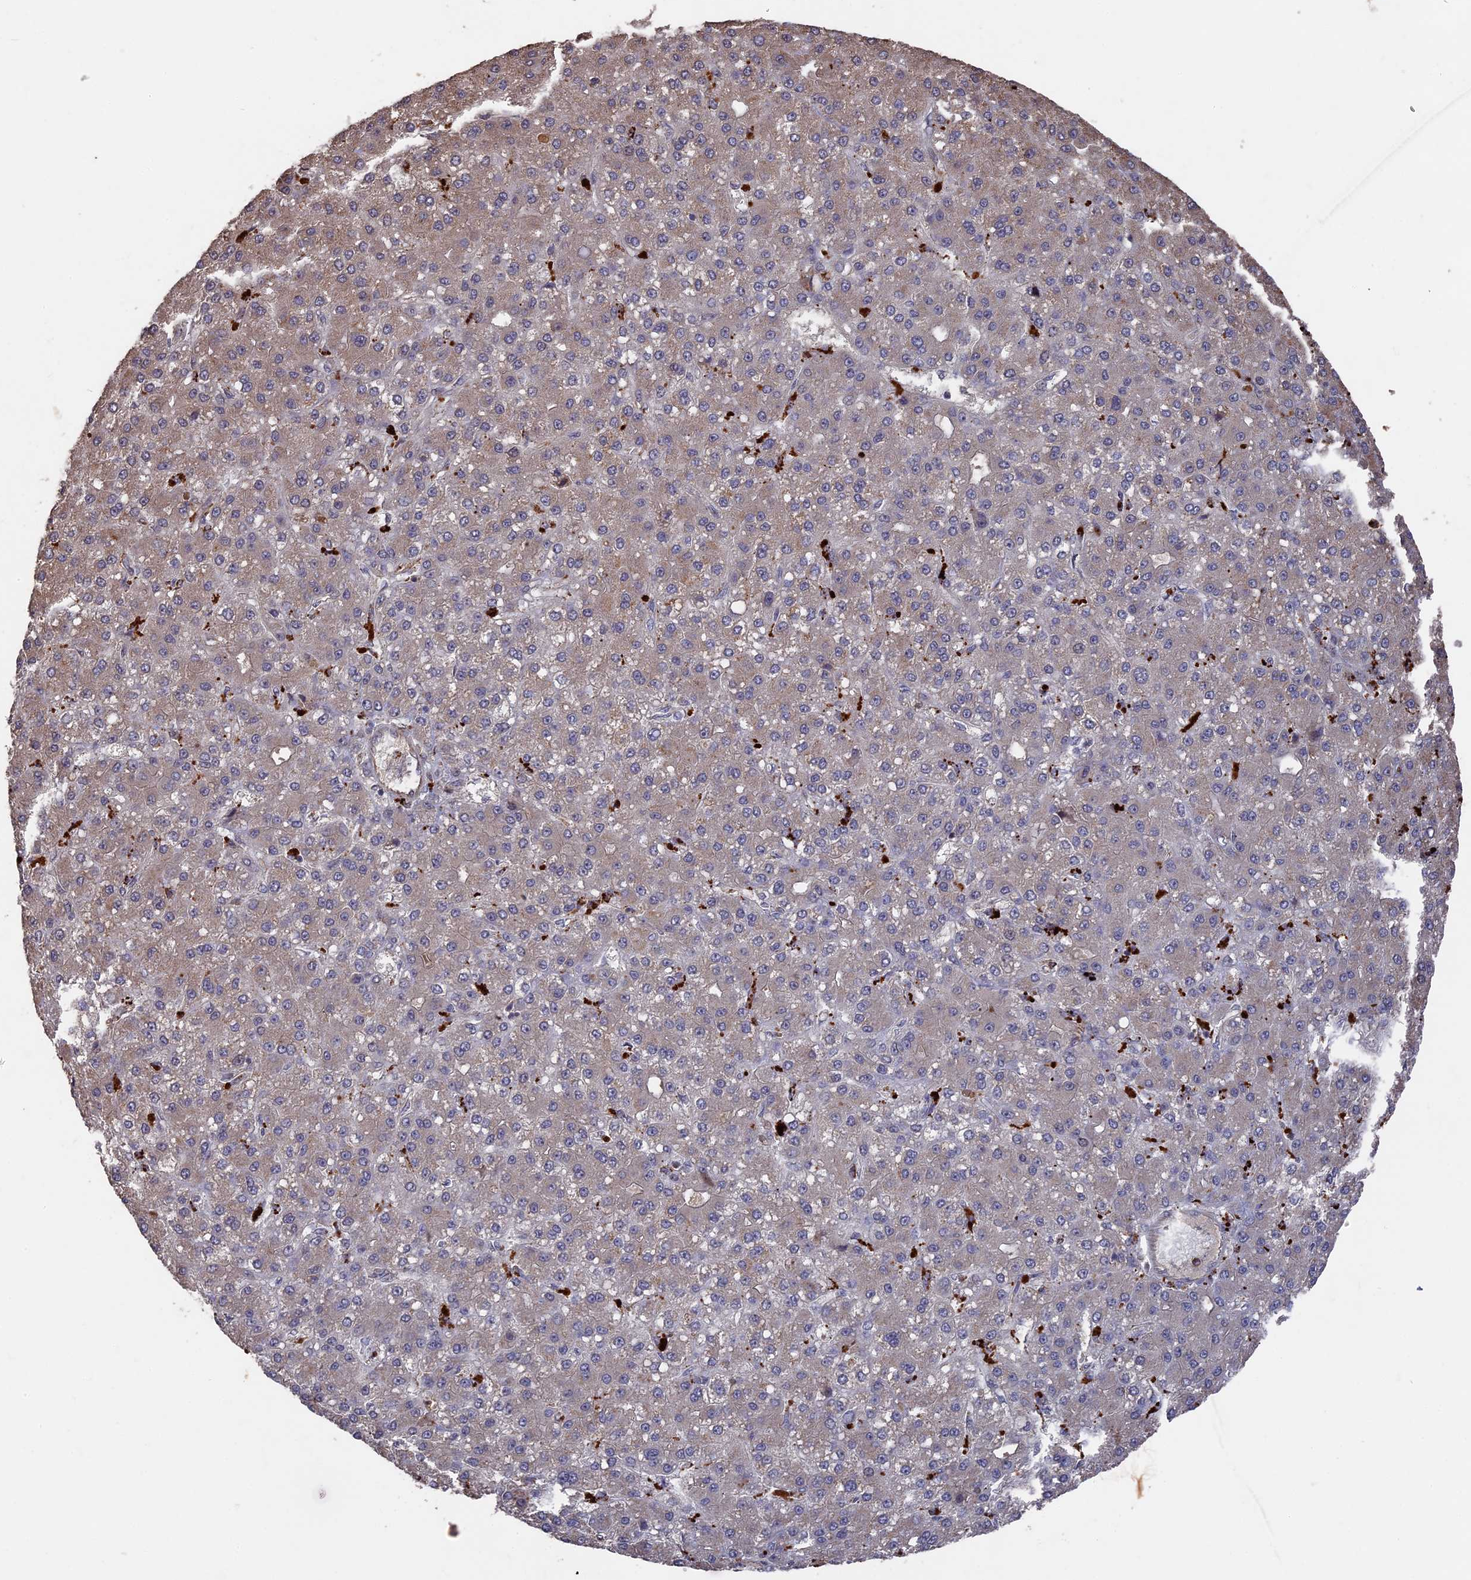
{"staining": {"intensity": "weak", "quantity": "<25%", "location": "cytoplasmic/membranous"}, "tissue": "liver cancer", "cell_type": "Tumor cells", "image_type": "cancer", "snomed": [{"axis": "morphology", "description": "Carcinoma, Hepatocellular, NOS"}, {"axis": "topography", "description": "Liver"}], "caption": "Tumor cells are negative for brown protein staining in liver cancer.", "gene": "TELO2", "patient": {"sex": "male", "age": 67}}